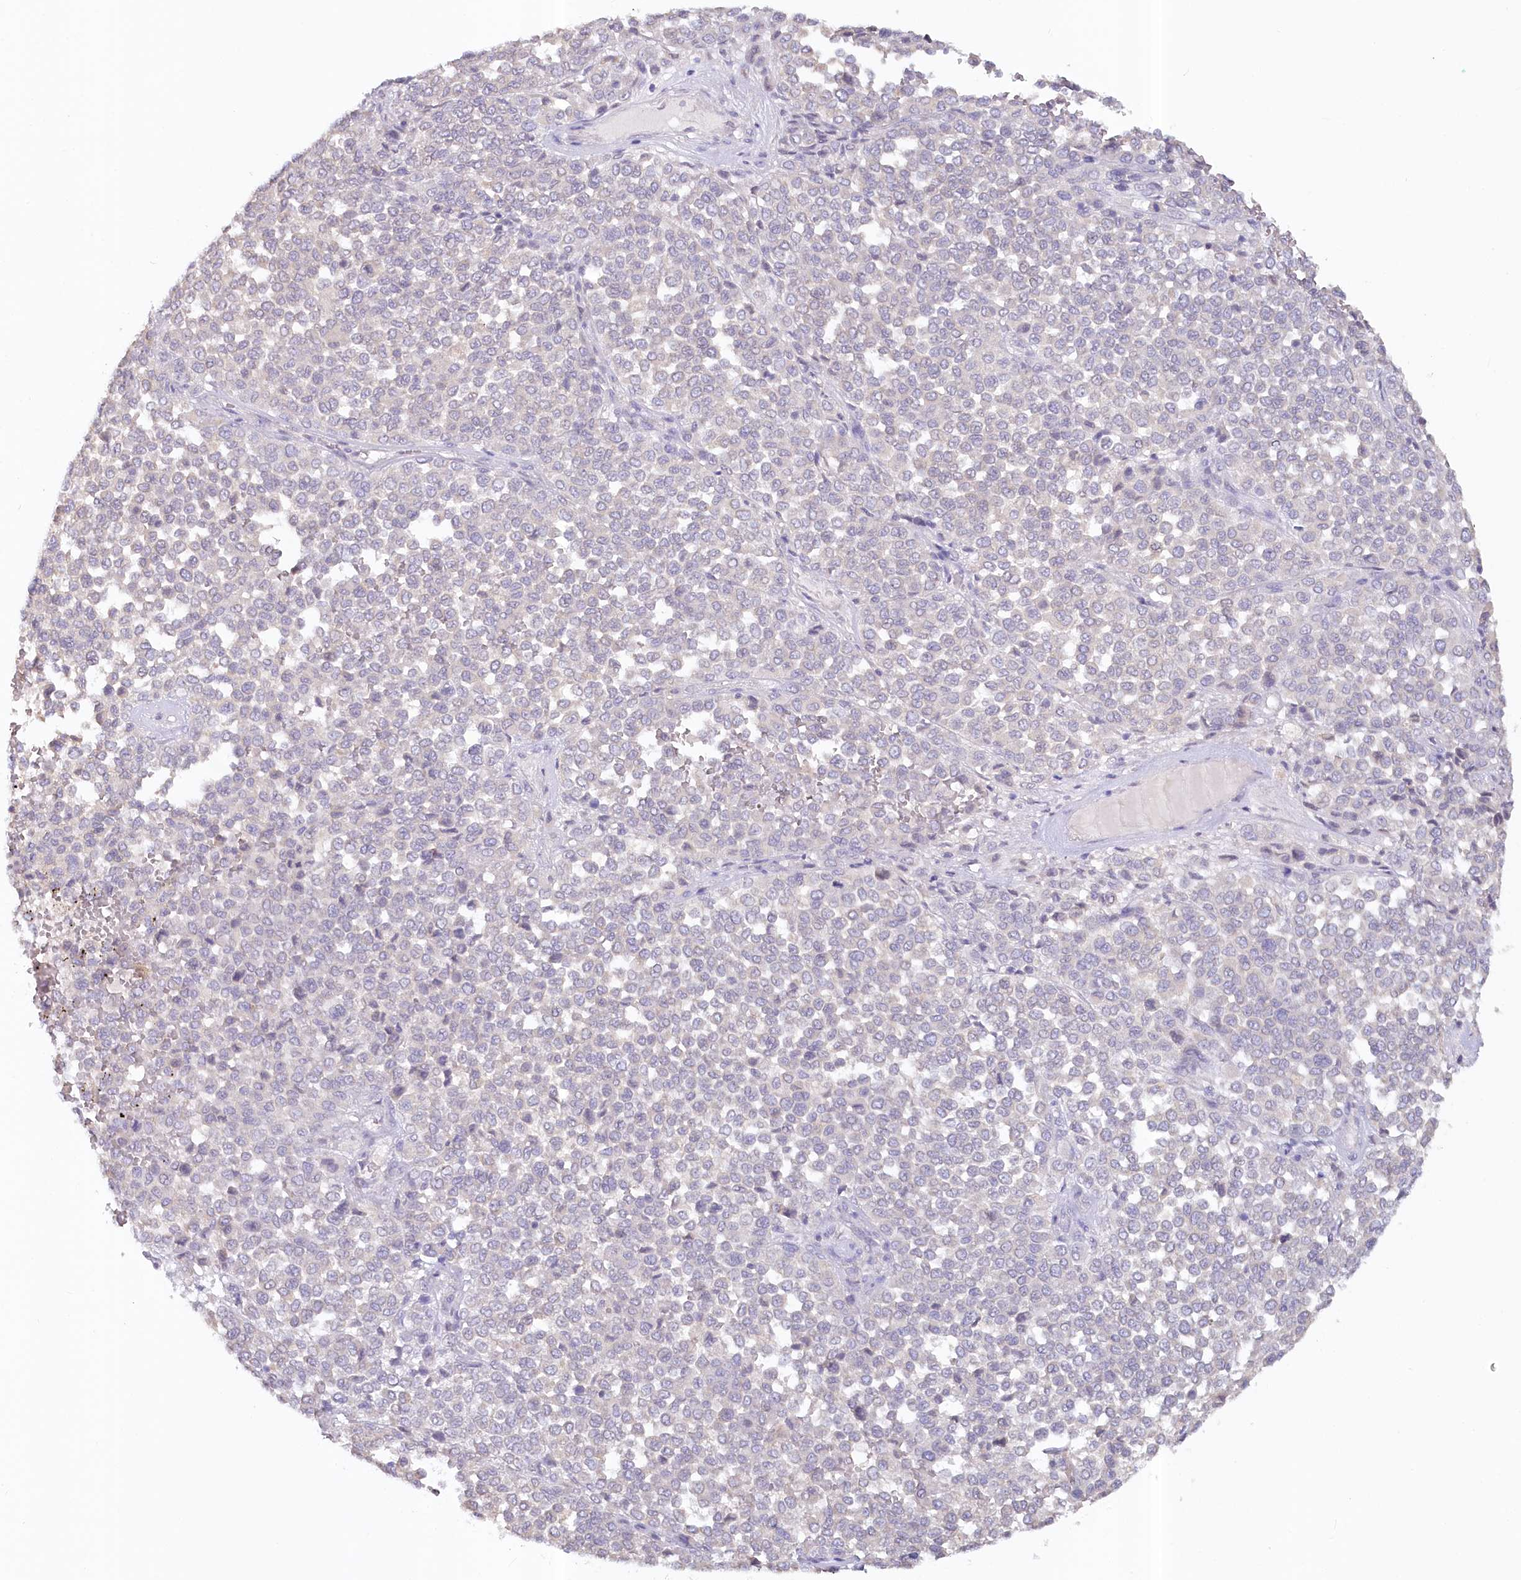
{"staining": {"intensity": "negative", "quantity": "none", "location": "none"}, "tissue": "melanoma", "cell_type": "Tumor cells", "image_type": "cancer", "snomed": [{"axis": "morphology", "description": "Malignant melanoma, Metastatic site"}, {"axis": "topography", "description": "Pancreas"}], "caption": "Tumor cells show no significant expression in melanoma.", "gene": "PAIP2", "patient": {"sex": "female", "age": 30}}